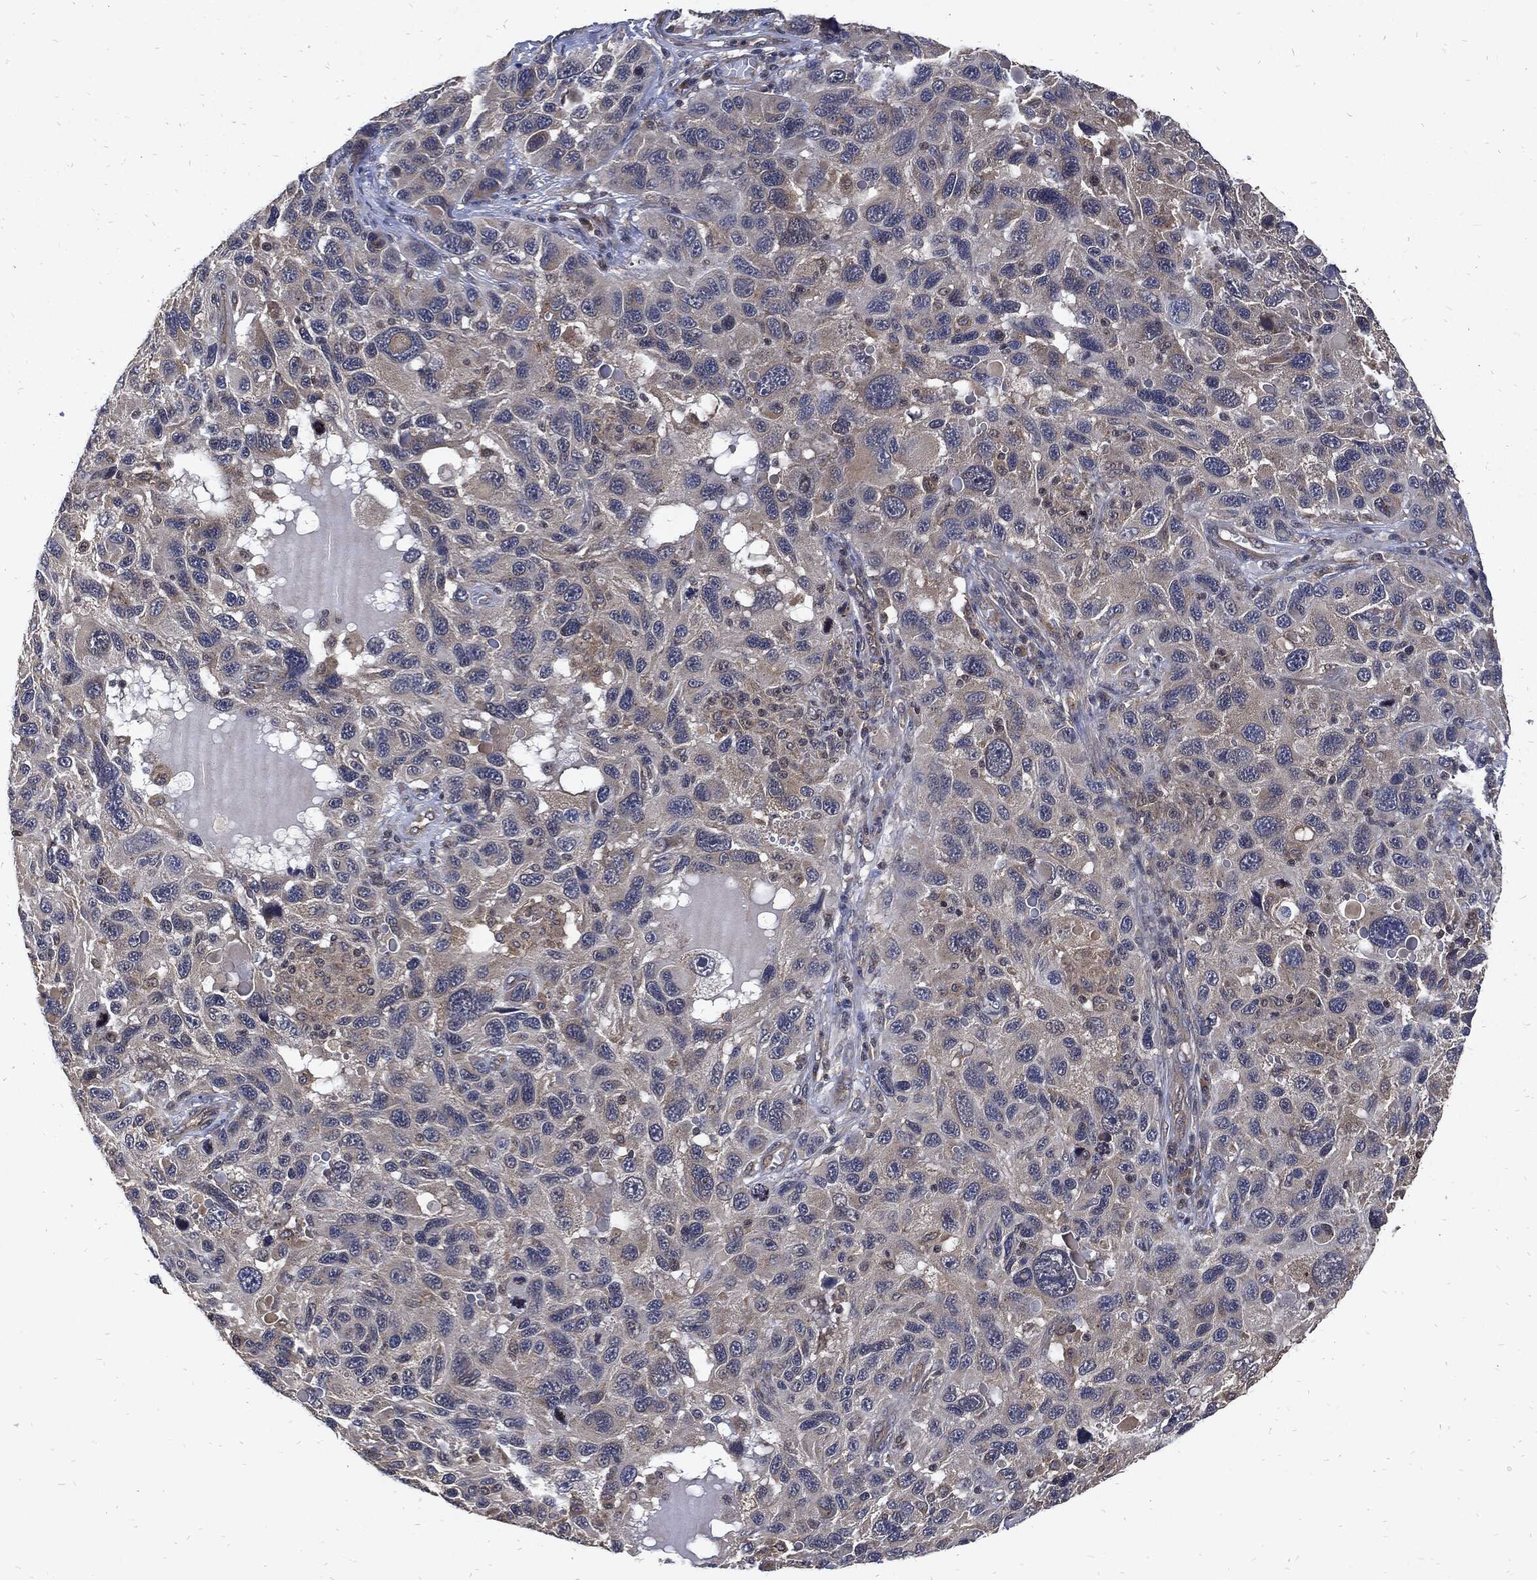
{"staining": {"intensity": "negative", "quantity": "none", "location": "none"}, "tissue": "melanoma", "cell_type": "Tumor cells", "image_type": "cancer", "snomed": [{"axis": "morphology", "description": "Malignant melanoma, NOS"}, {"axis": "topography", "description": "Skin"}], "caption": "Immunohistochemistry (IHC) histopathology image of melanoma stained for a protein (brown), which displays no staining in tumor cells. (Brightfield microscopy of DAB immunohistochemistry (IHC) at high magnification).", "gene": "DCTN1", "patient": {"sex": "male", "age": 53}}